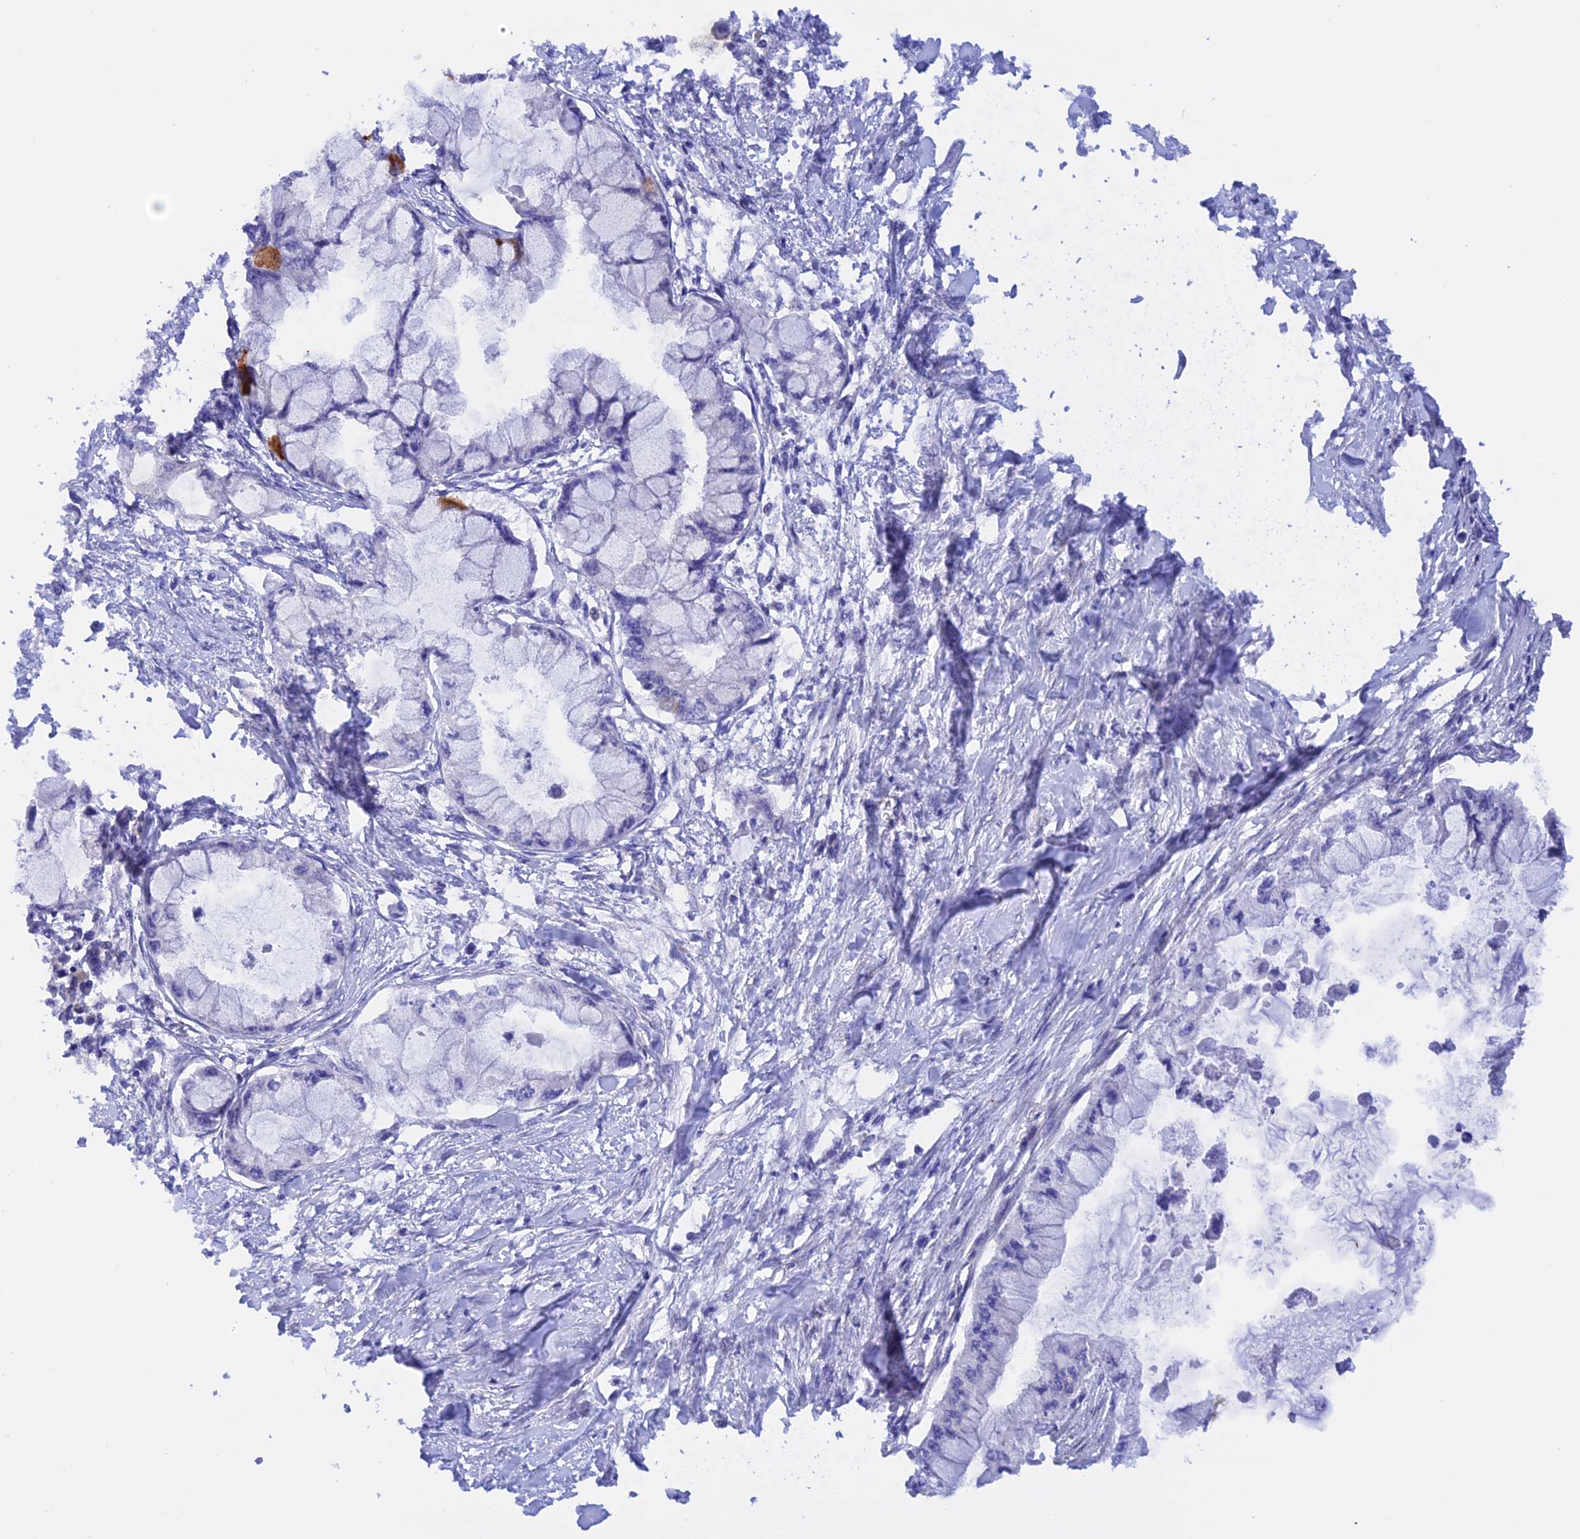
{"staining": {"intensity": "negative", "quantity": "none", "location": "none"}, "tissue": "pancreatic cancer", "cell_type": "Tumor cells", "image_type": "cancer", "snomed": [{"axis": "morphology", "description": "Adenocarcinoma, NOS"}, {"axis": "topography", "description": "Pancreas"}], "caption": "Tumor cells are negative for protein expression in human pancreatic cancer.", "gene": "HYCC1", "patient": {"sex": "male", "age": 48}}